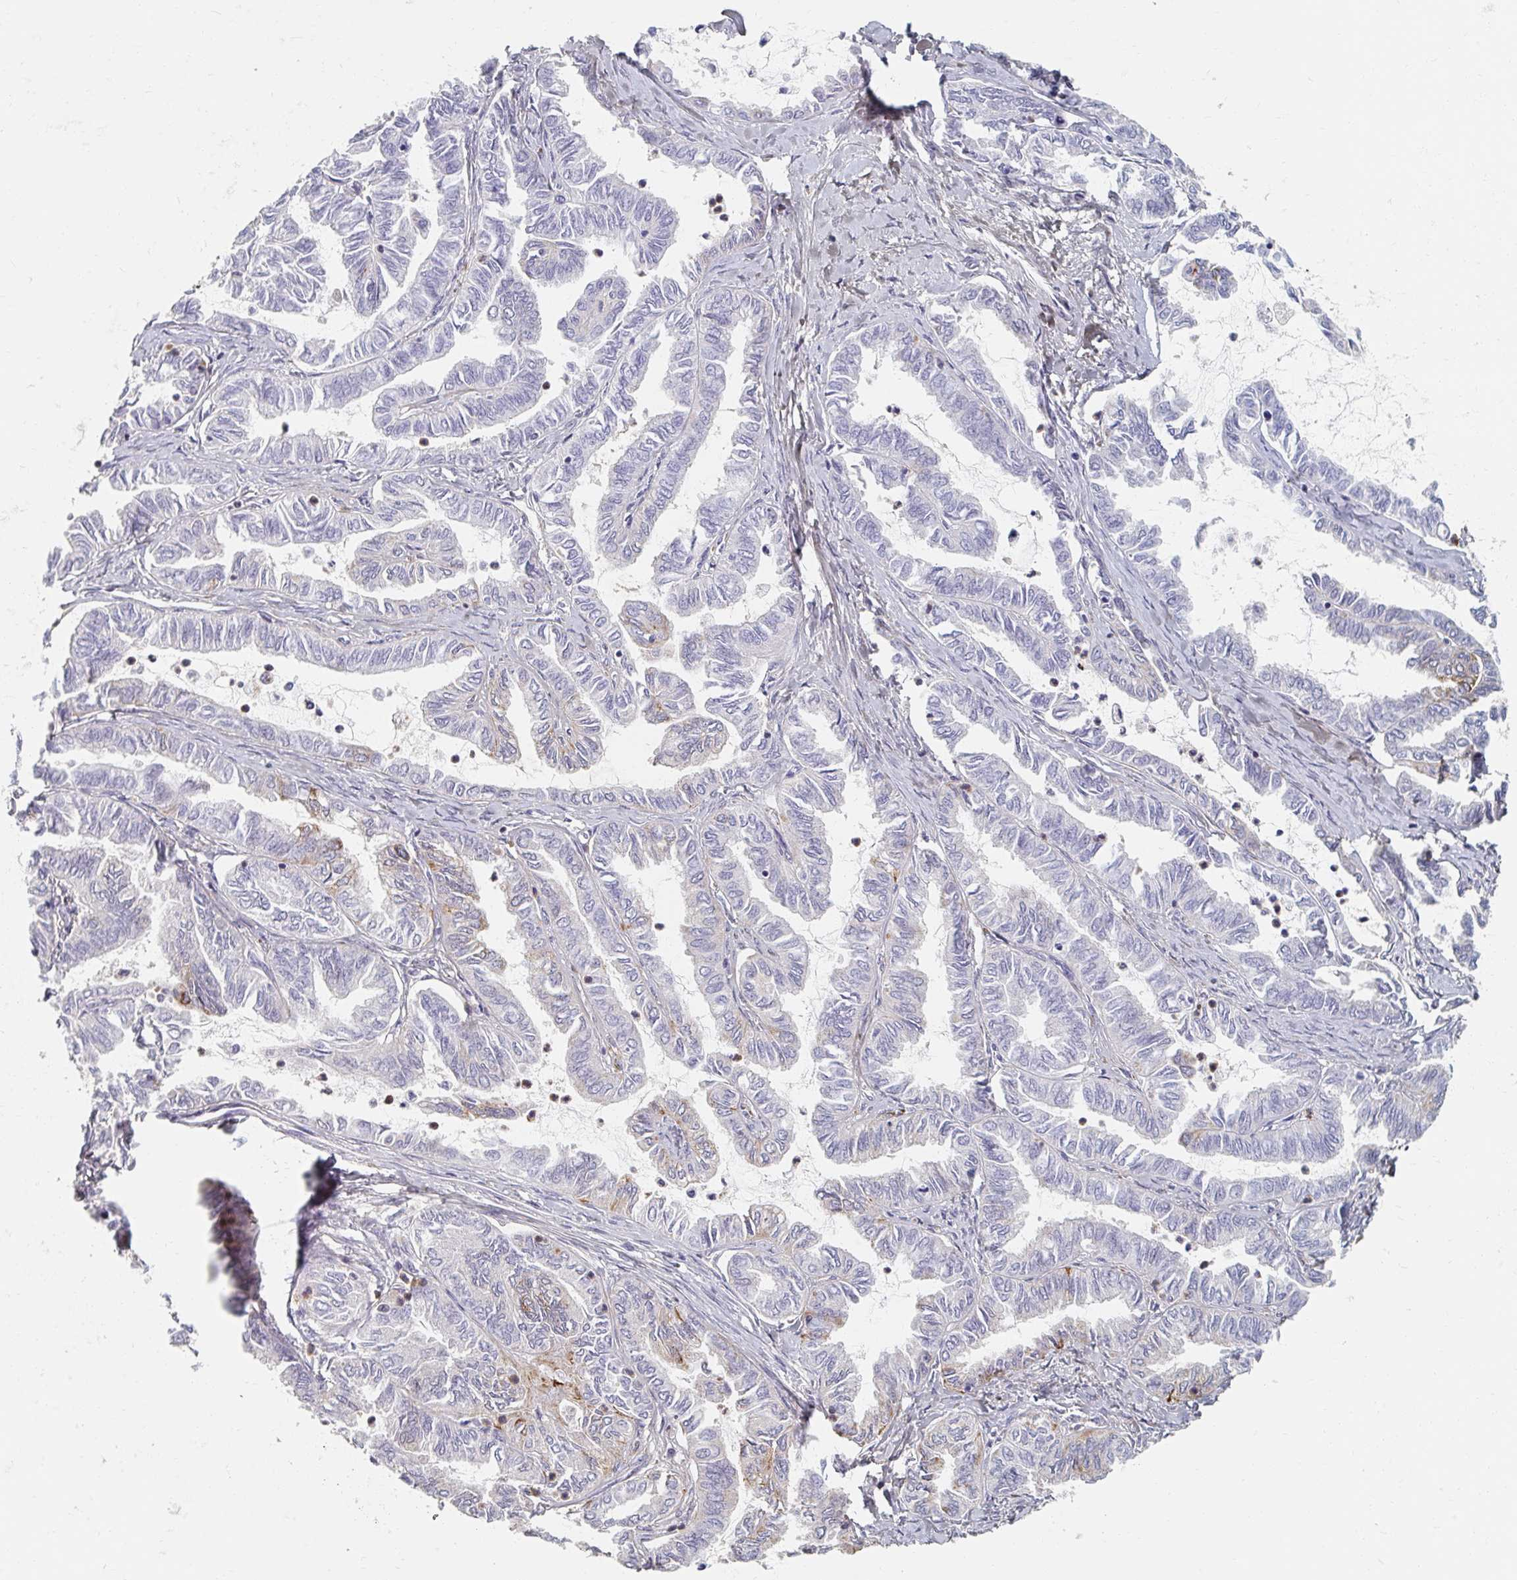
{"staining": {"intensity": "moderate", "quantity": "<25%", "location": "cytoplasmic/membranous"}, "tissue": "ovarian cancer", "cell_type": "Tumor cells", "image_type": "cancer", "snomed": [{"axis": "morphology", "description": "Carcinoma, endometroid"}, {"axis": "topography", "description": "Ovary"}], "caption": "Tumor cells demonstrate low levels of moderate cytoplasmic/membranous expression in approximately <25% of cells in ovarian endometroid carcinoma. The protein of interest is shown in brown color, while the nuclei are stained blue.", "gene": "MAVS", "patient": {"sex": "female", "age": 70}}